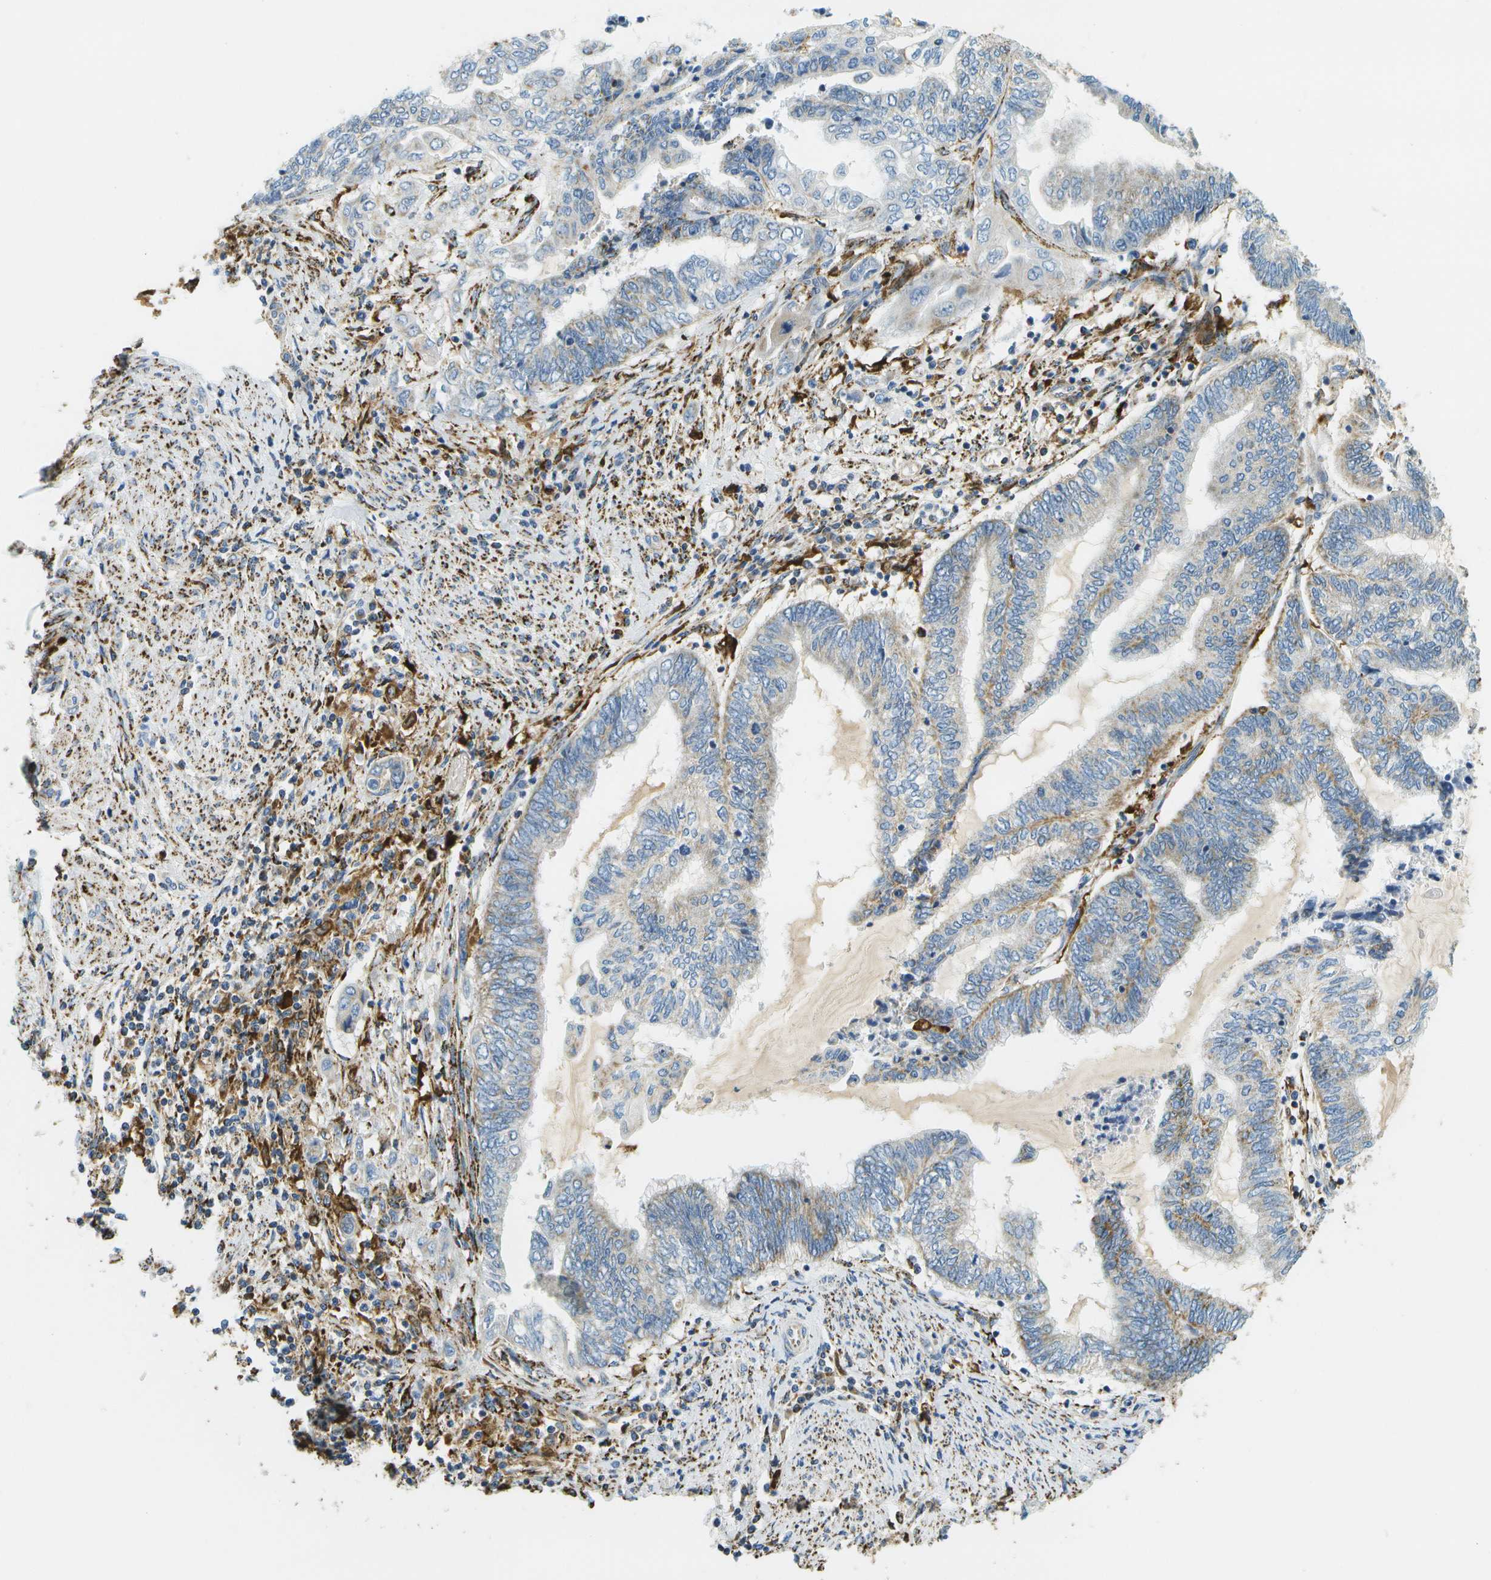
{"staining": {"intensity": "moderate", "quantity": "<25%", "location": "cytoplasmic/membranous"}, "tissue": "endometrial cancer", "cell_type": "Tumor cells", "image_type": "cancer", "snomed": [{"axis": "morphology", "description": "Adenocarcinoma, NOS"}, {"axis": "topography", "description": "Uterus"}, {"axis": "topography", "description": "Endometrium"}], "caption": "Moderate cytoplasmic/membranous positivity is appreciated in approximately <25% of tumor cells in endometrial cancer (adenocarcinoma). The protein is shown in brown color, while the nuclei are stained blue.", "gene": "HLCS", "patient": {"sex": "female", "age": 70}}